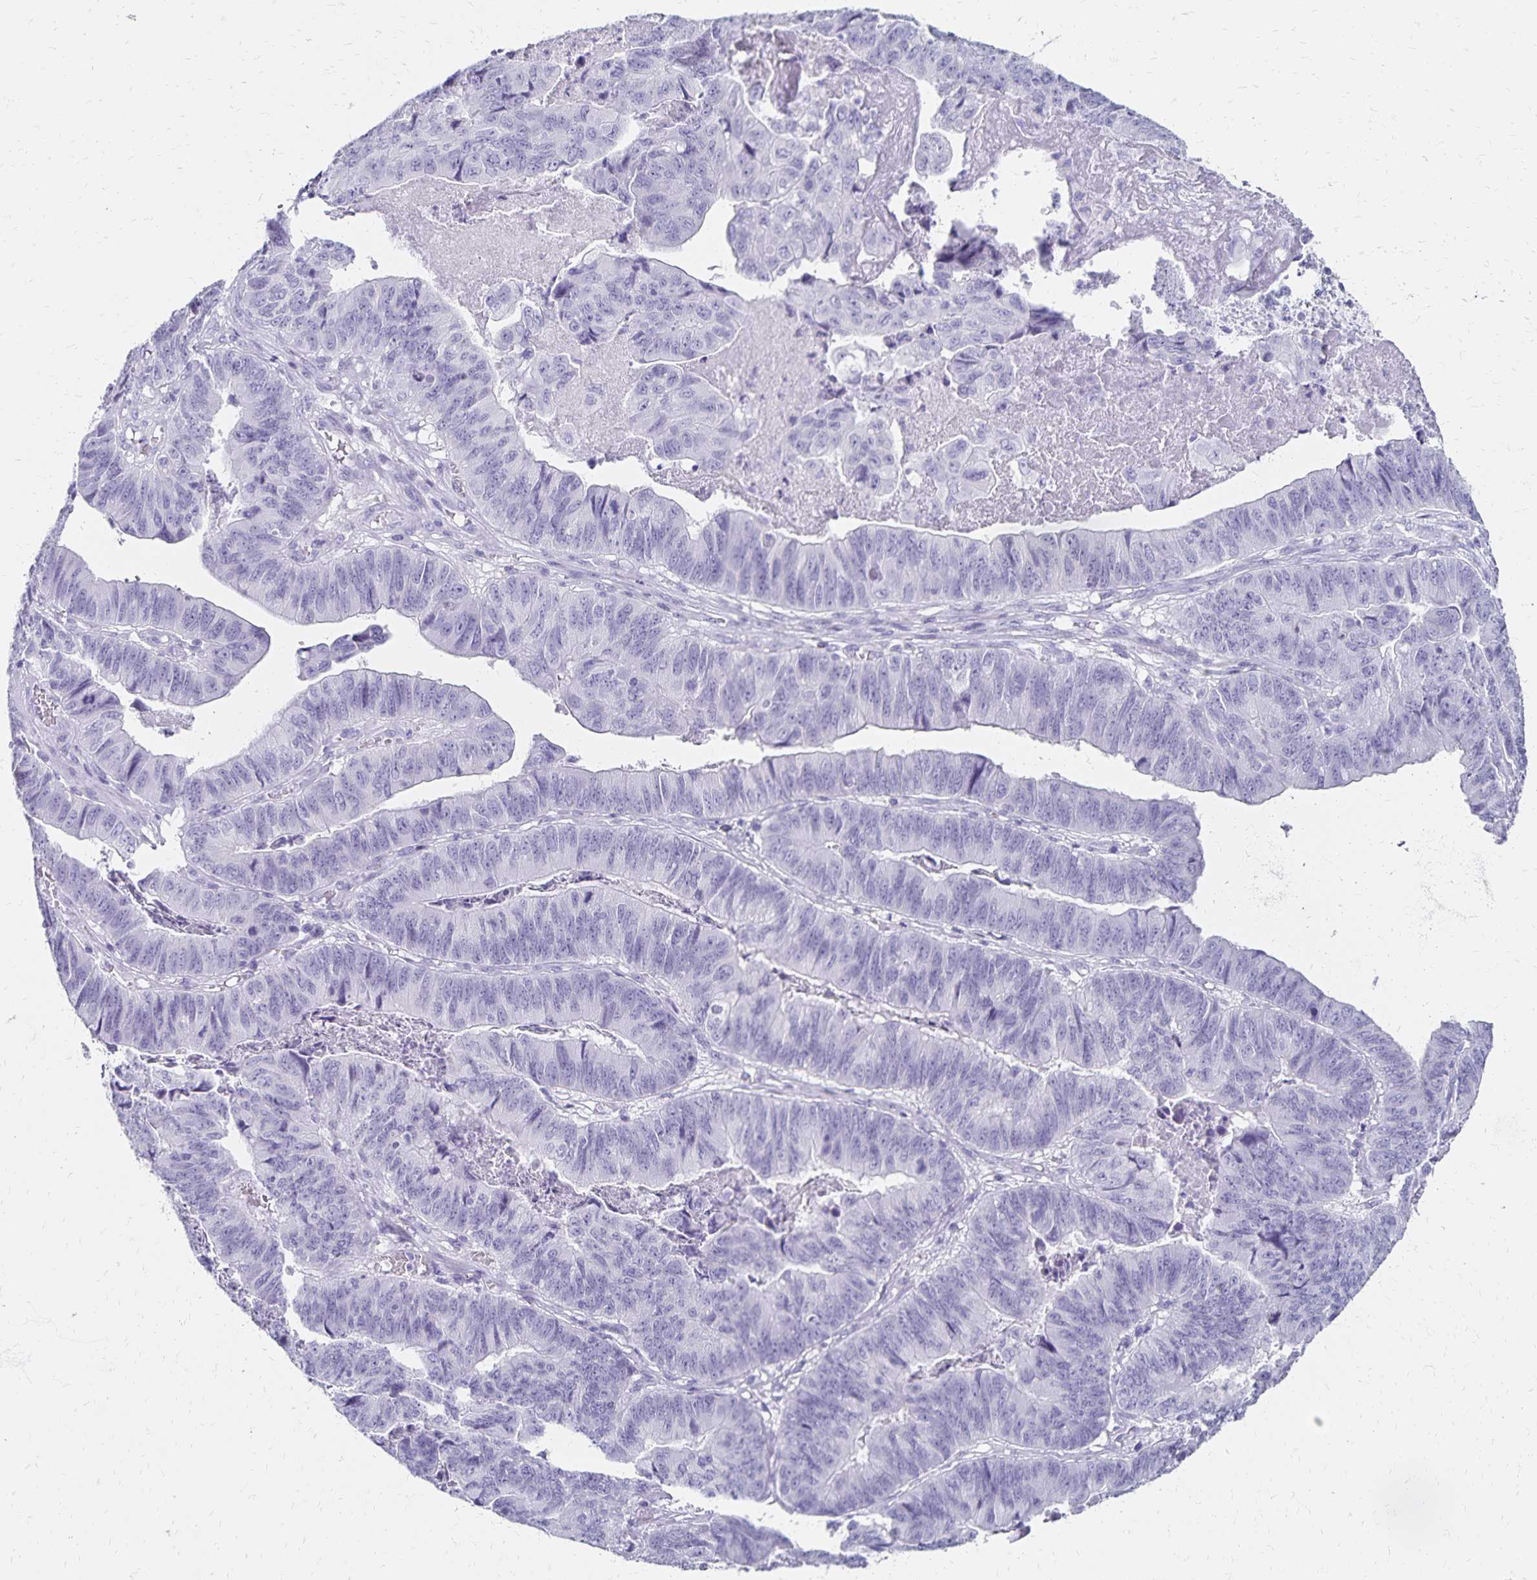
{"staining": {"intensity": "negative", "quantity": "none", "location": "none"}, "tissue": "stomach cancer", "cell_type": "Tumor cells", "image_type": "cancer", "snomed": [{"axis": "morphology", "description": "Adenocarcinoma, NOS"}, {"axis": "topography", "description": "Stomach, lower"}], "caption": "Image shows no significant protein staining in tumor cells of adenocarcinoma (stomach).", "gene": "GIP", "patient": {"sex": "male", "age": 77}}